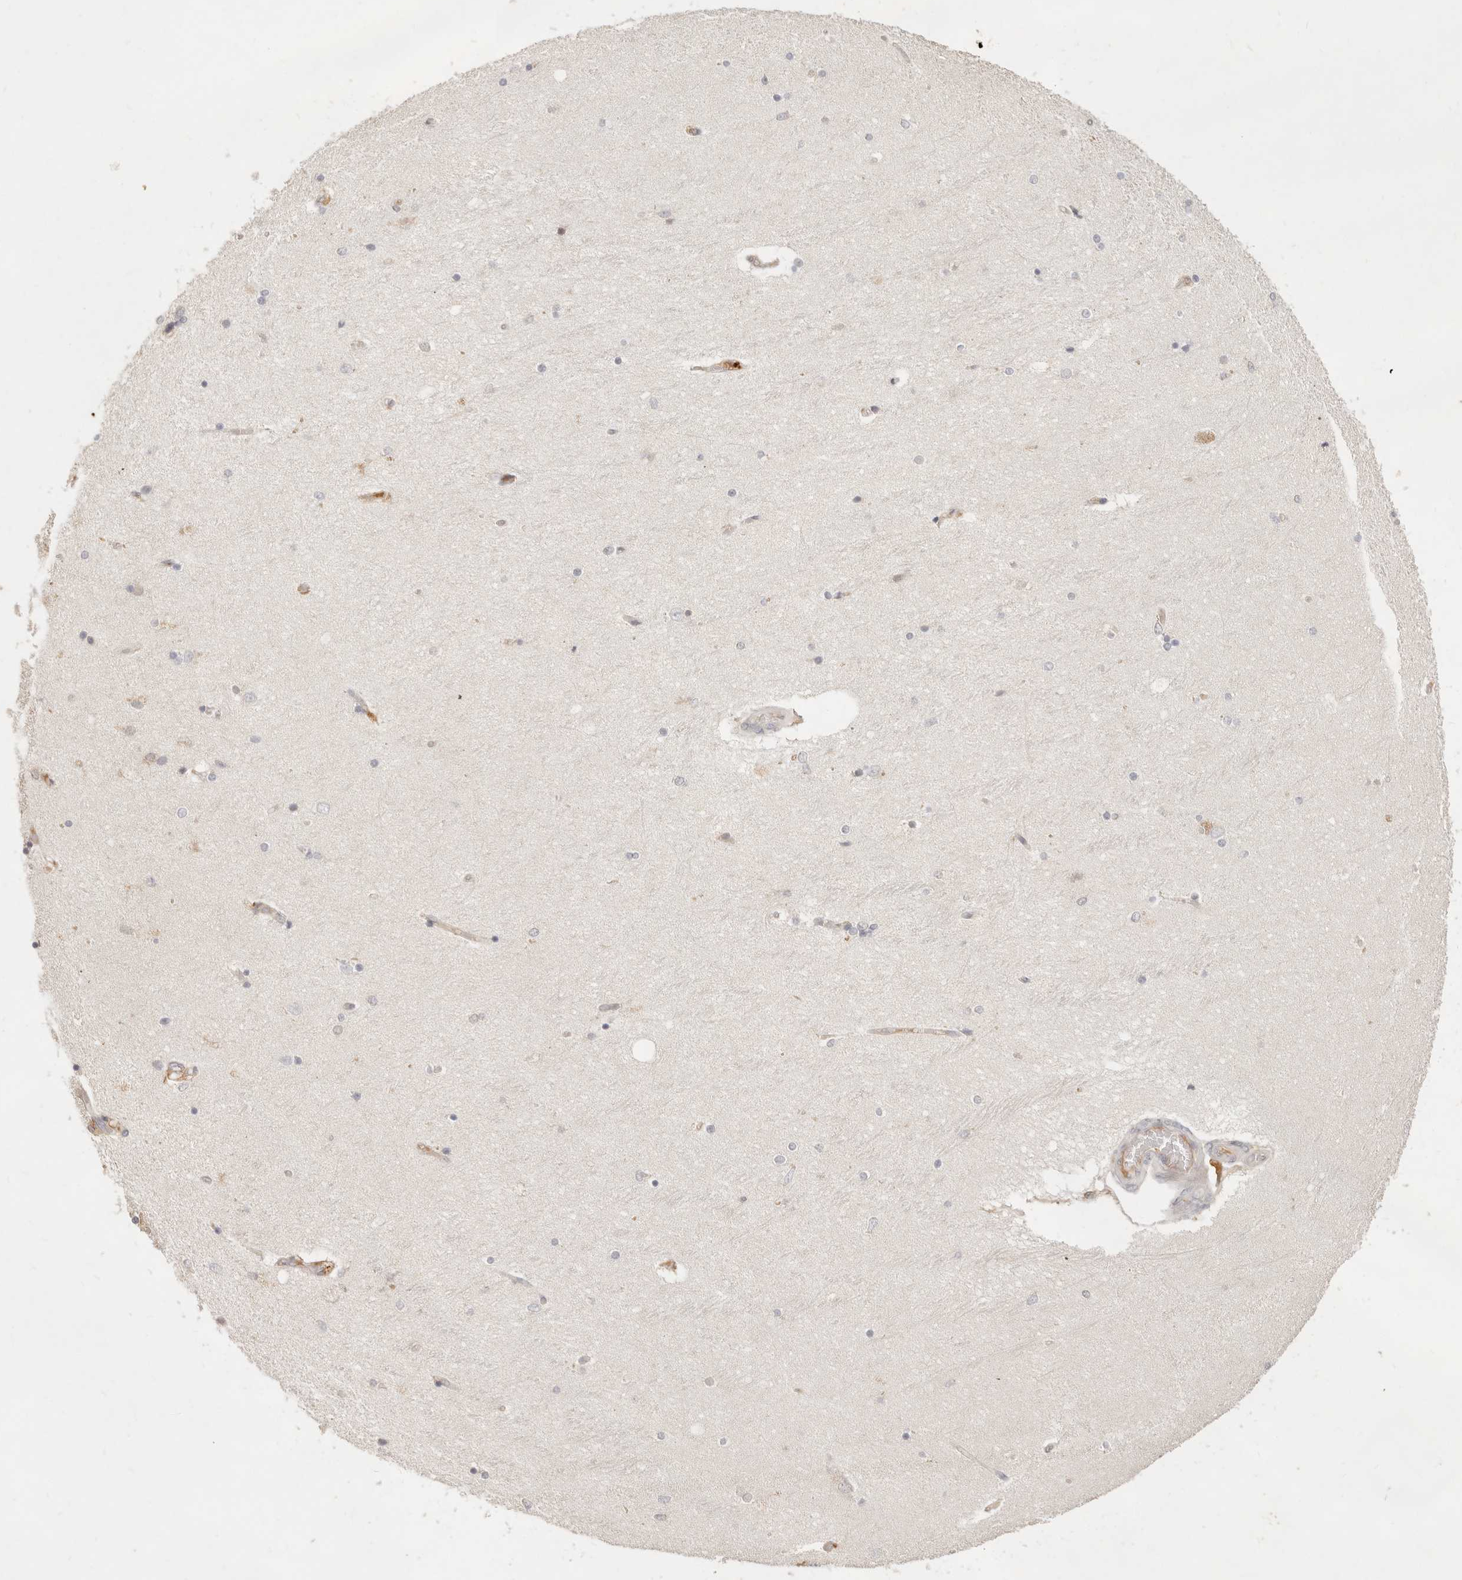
{"staining": {"intensity": "negative", "quantity": "none", "location": "none"}, "tissue": "hippocampus", "cell_type": "Glial cells", "image_type": "normal", "snomed": [{"axis": "morphology", "description": "Normal tissue, NOS"}, {"axis": "topography", "description": "Hippocampus"}], "caption": "The histopathology image shows no significant expression in glial cells of hippocampus. The staining is performed using DAB (3,3'-diaminobenzidine) brown chromogen with nuclei counter-stained in using hematoxylin.", "gene": "NECAP2", "patient": {"sex": "female", "age": 54}}